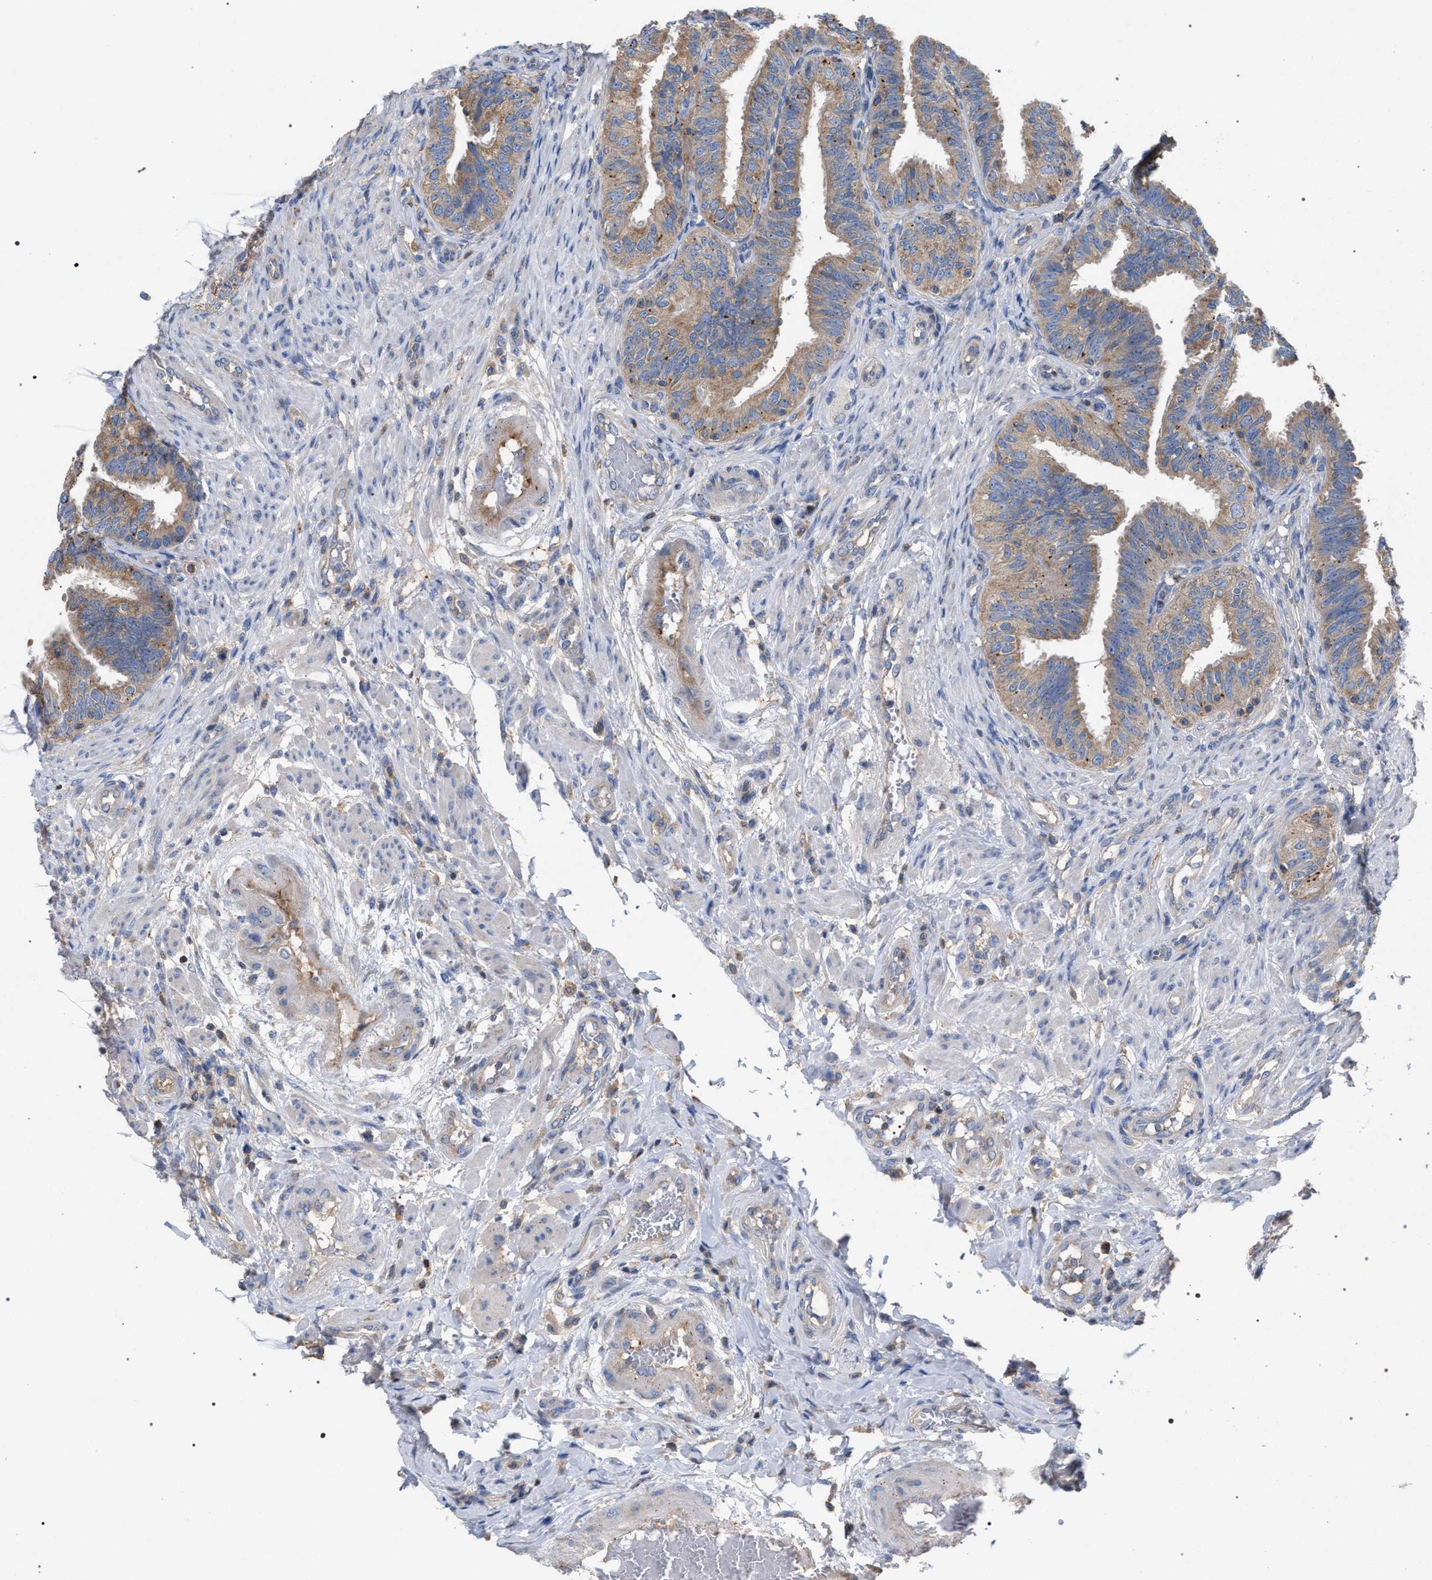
{"staining": {"intensity": "weak", "quantity": ">75%", "location": "cytoplasmic/membranous"}, "tissue": "fallopian tube", "cell_type": "Glandular cells", "image_type": "normal", "snomed": [{"axis": "morphology", "description": "Normal tissue, NOS"}, {"axis": "topography", "description": "Fallopian tube"}, {"axis": "topography", "description": "Placenta"}], "caption": "A brown stain shows weak cytoplasmic/membranous staining of a protein in glandular cells of normal fallopian tube.", "gene": "VPS13A", "patient": {"sex": "female", "age": 34}}